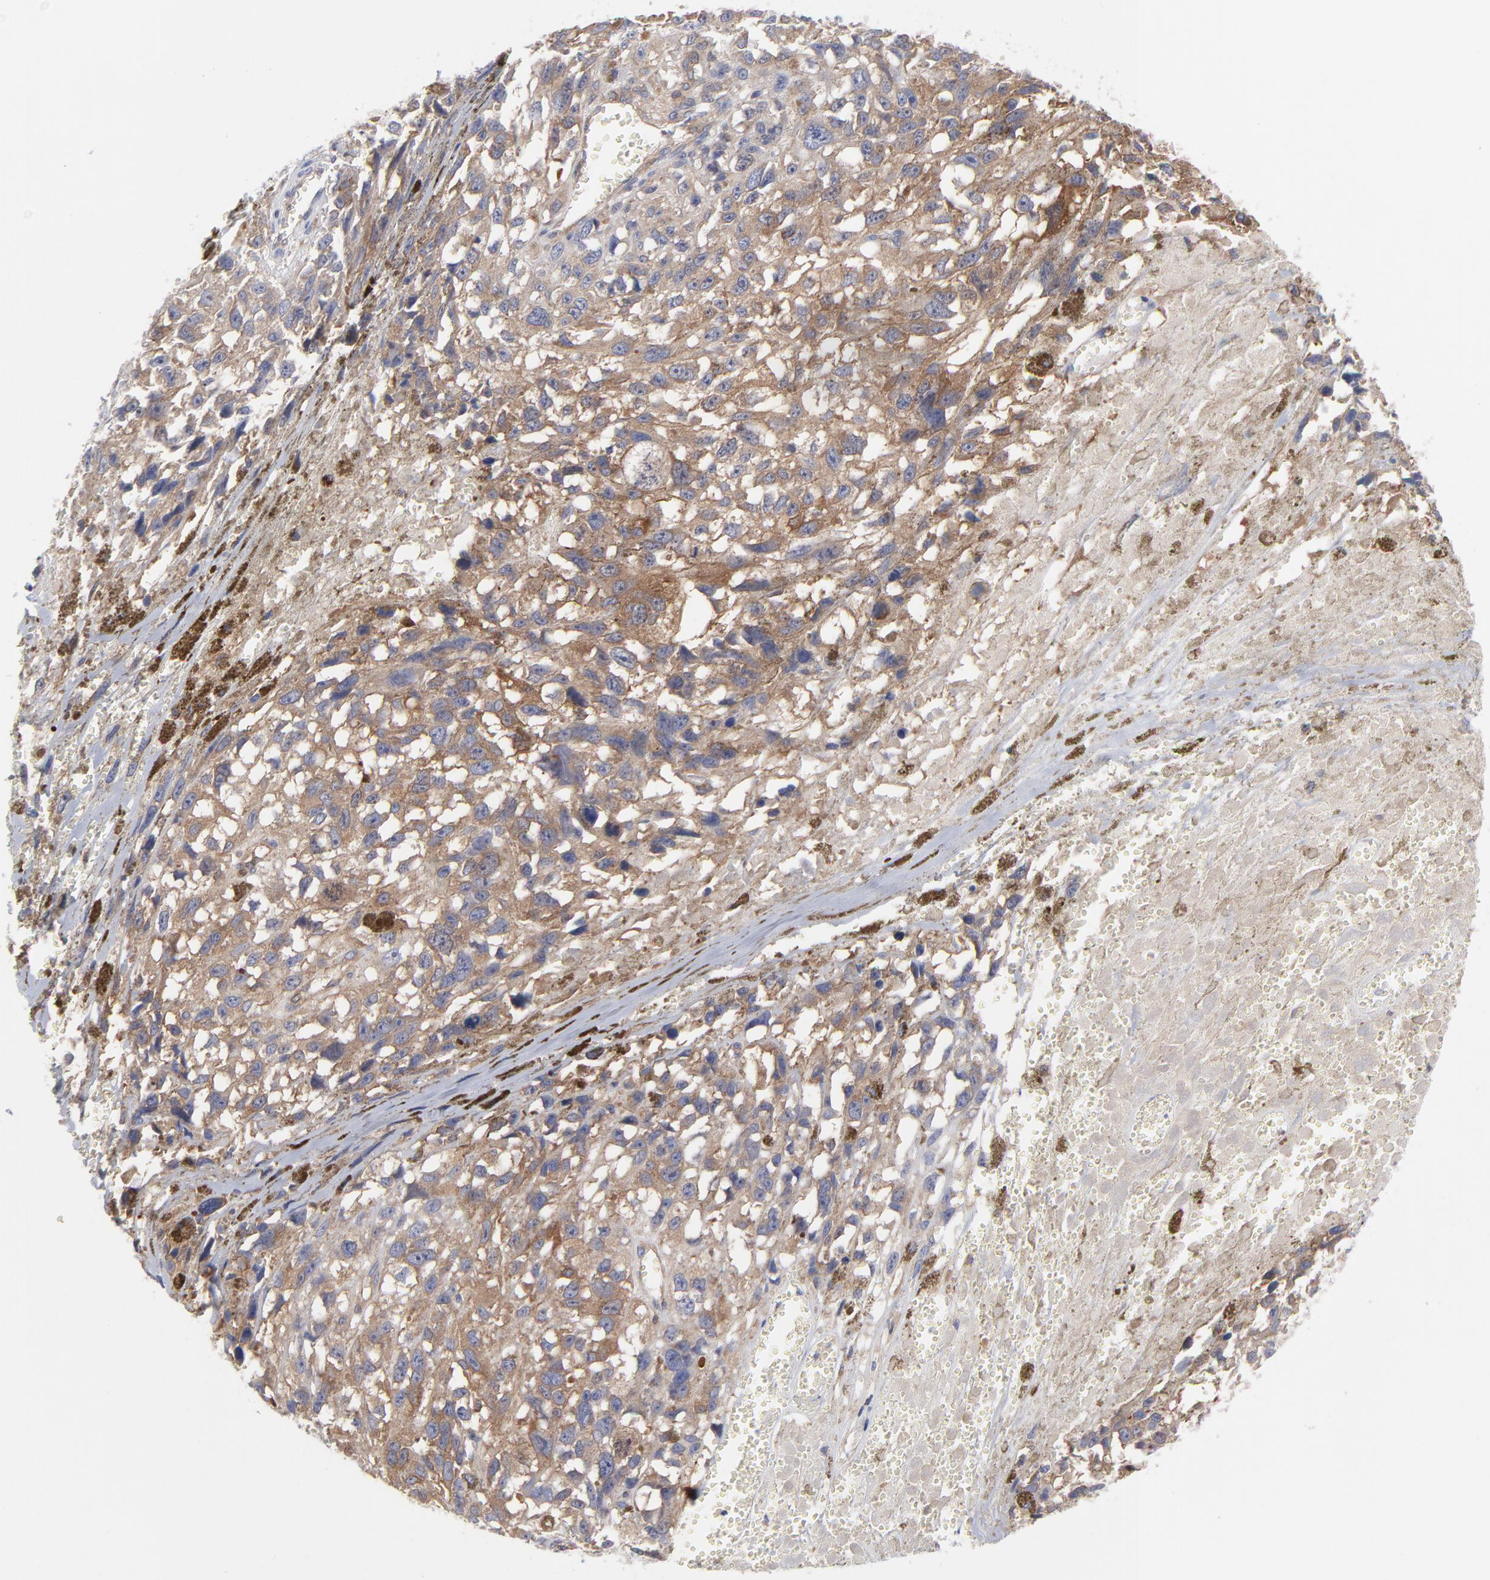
{"staining": {"intensity": "weak", "quantity": ">75%", "location": "cytoplasmic/membranous"}, "tissue": "melanoma", "cell_type": "Tumor cells", "image_type": "cancer", "snomed": [{"axis": "morphology", "description": "Malignant melanoma, Metastatic site"}, {"axis": "topography", "description": "Lymph node"}], "caption": "This is an image of immunohistochemistry staining of malignant melanoma (metastatic site), which shows weak expression in the cytoplasmic/membranous of tumor cells.", "gene": "NFKBIA", "patient": {"sex": "male", "age": 59}}